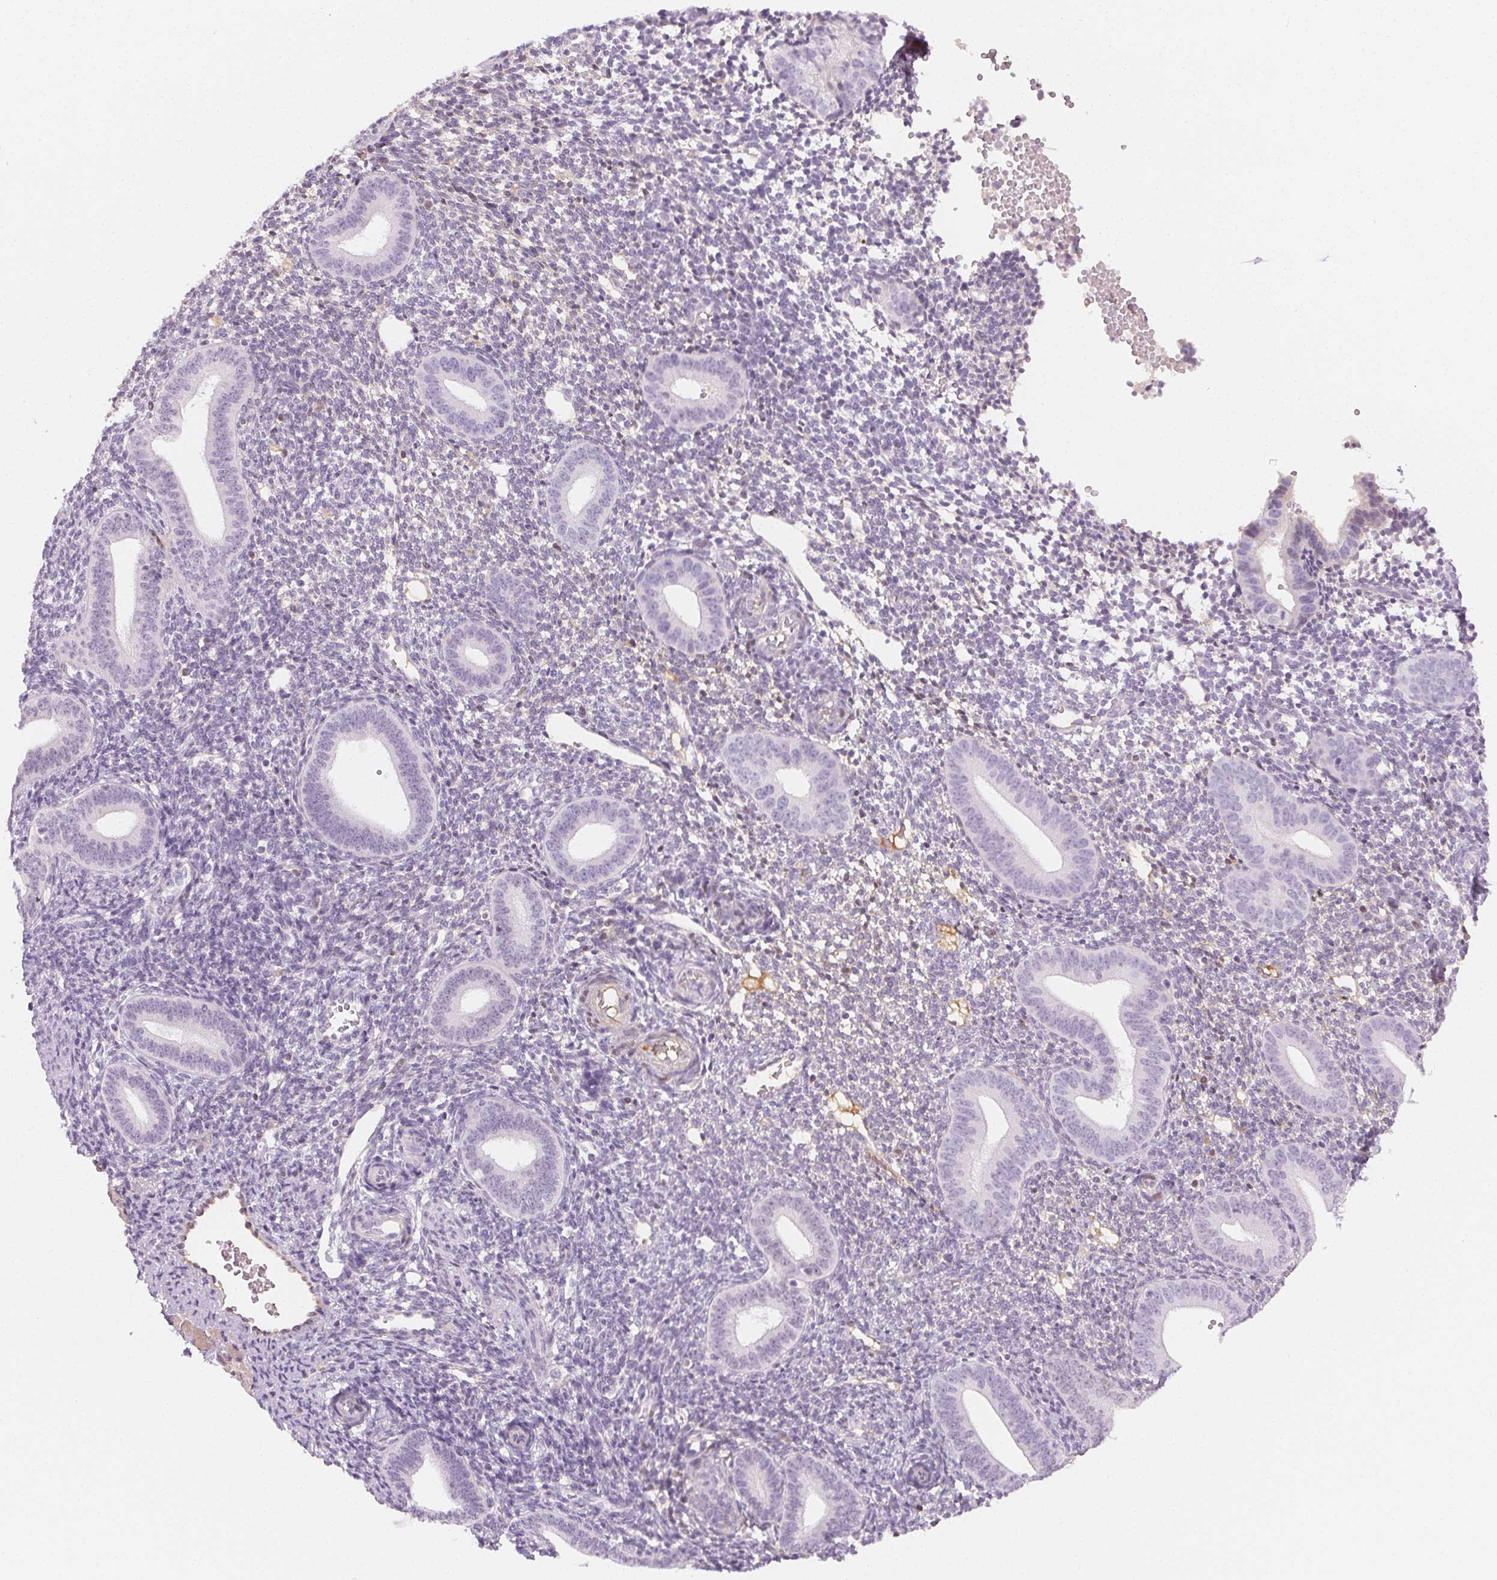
{"staining": {"intensity": "negative", "quantity": "none", "location": "none"}, "tissue": "endometrium", "cell_type": "Cells in endometrial stroma", "image_type": "normal", "snomed": [{"axis": "morphology", "description": "Normal tissue, NOS"}, {"axis": "topography", "description": "Endometrium"}], "caption": "IHC of unremarkable endometrium reveals no staining in cells in endometrial stroma.", "gene": "AFM", "patient": {"sex": "female", "age": 40}}